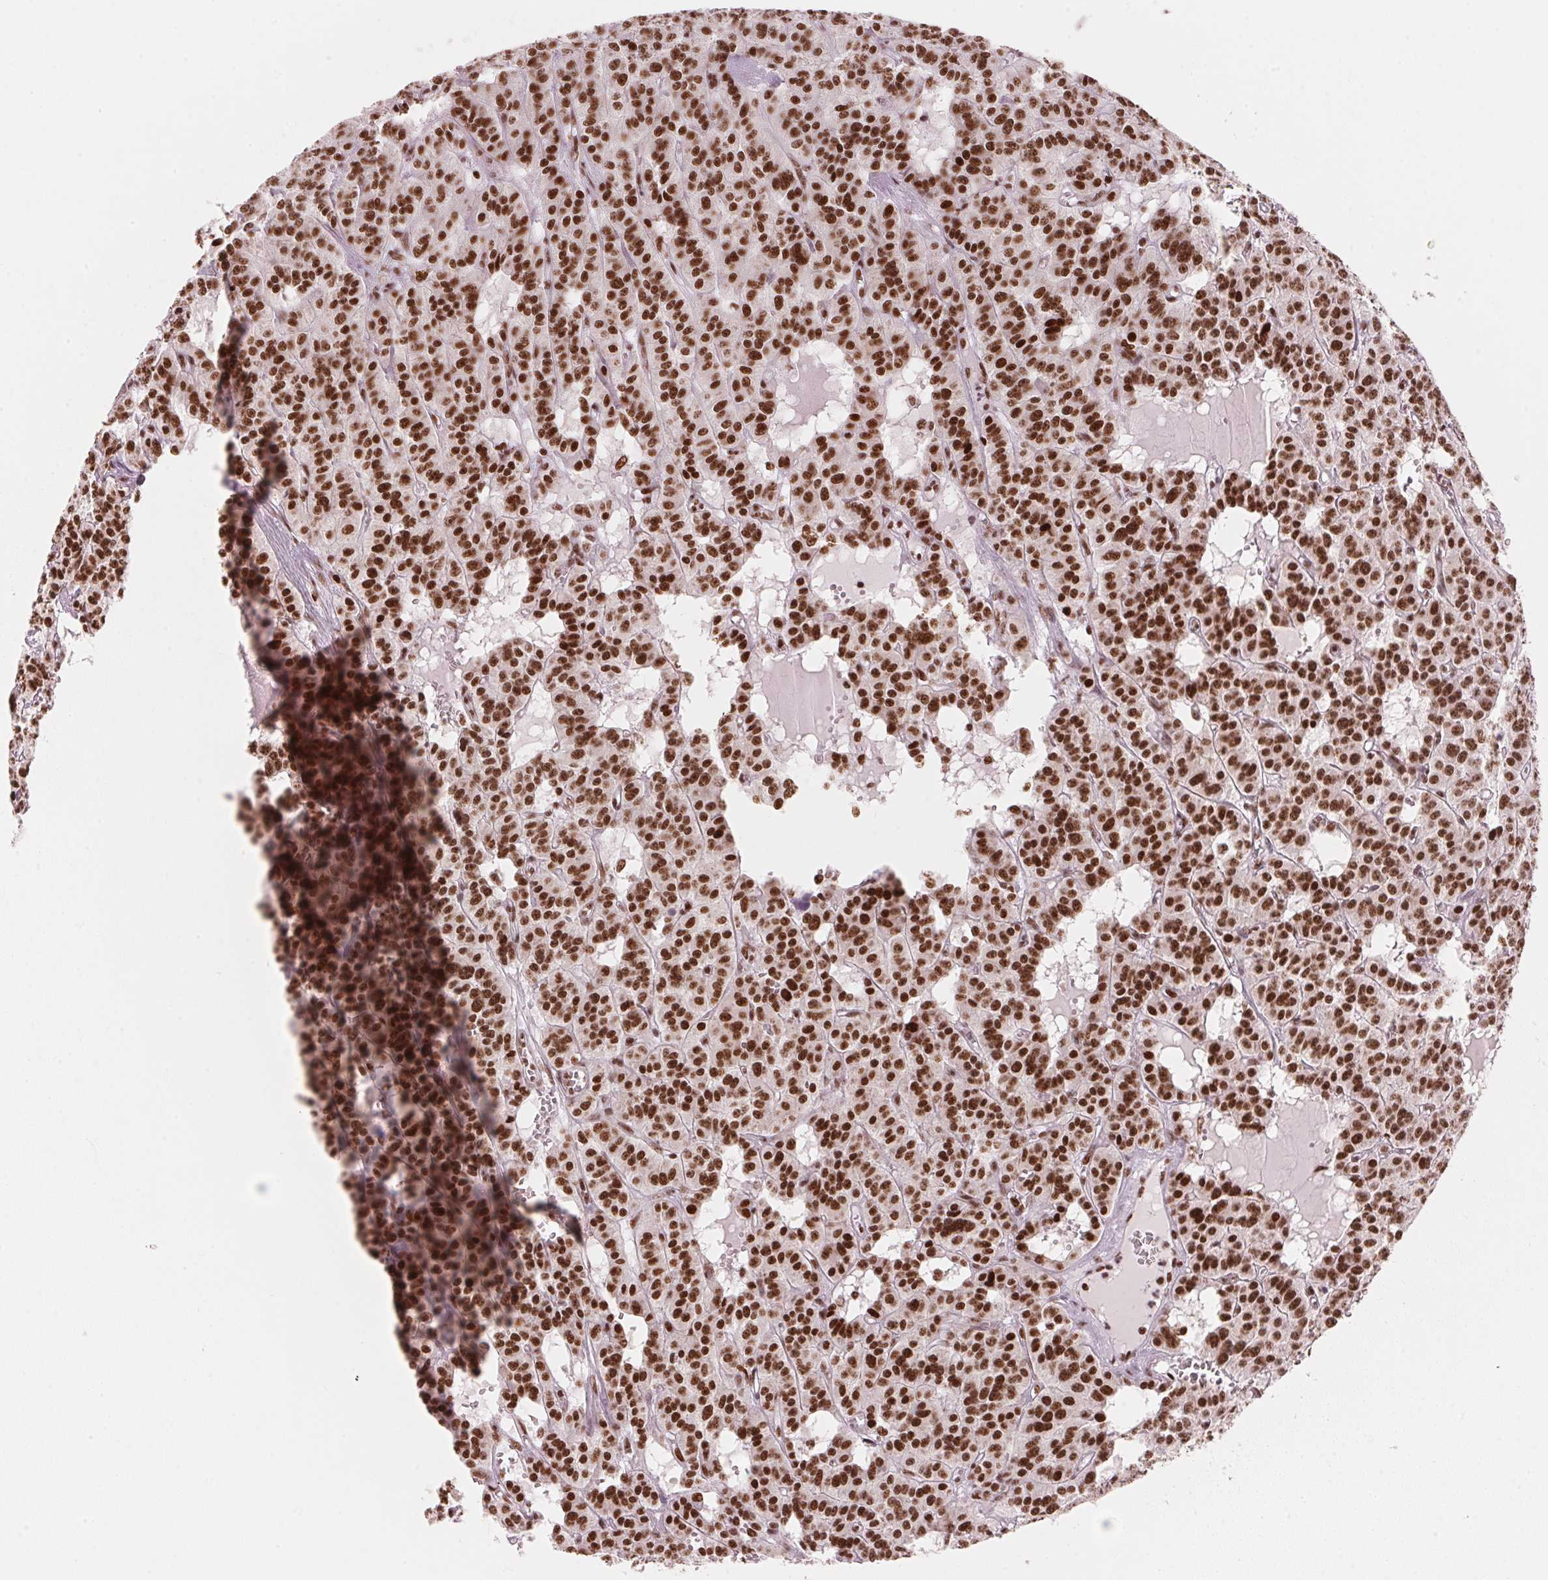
{"staining": {"intensity": "strong", "quantity": ">75%", "location": "nuclear"}, "tissue": "carcinoid", "cell_type": "Tumor cells", "image_type": "cancer", "snomed": [{"axis": "morphology", "description": "Carcinoid, malignant, NOS"}, {"axis": "topography", "description": "Lung"}], "caption": "Immunohistochemistry (IHC) histopathology image of neoplastic tissue: human carcinoid (malignant) stained using IHC shows high levels of strong protein expression localized specifically in the nuclear of tumor cells, appearing as a nuclear brown color.", "gene": "NXF1", "patient": {"sex": "female", "age": 71}}